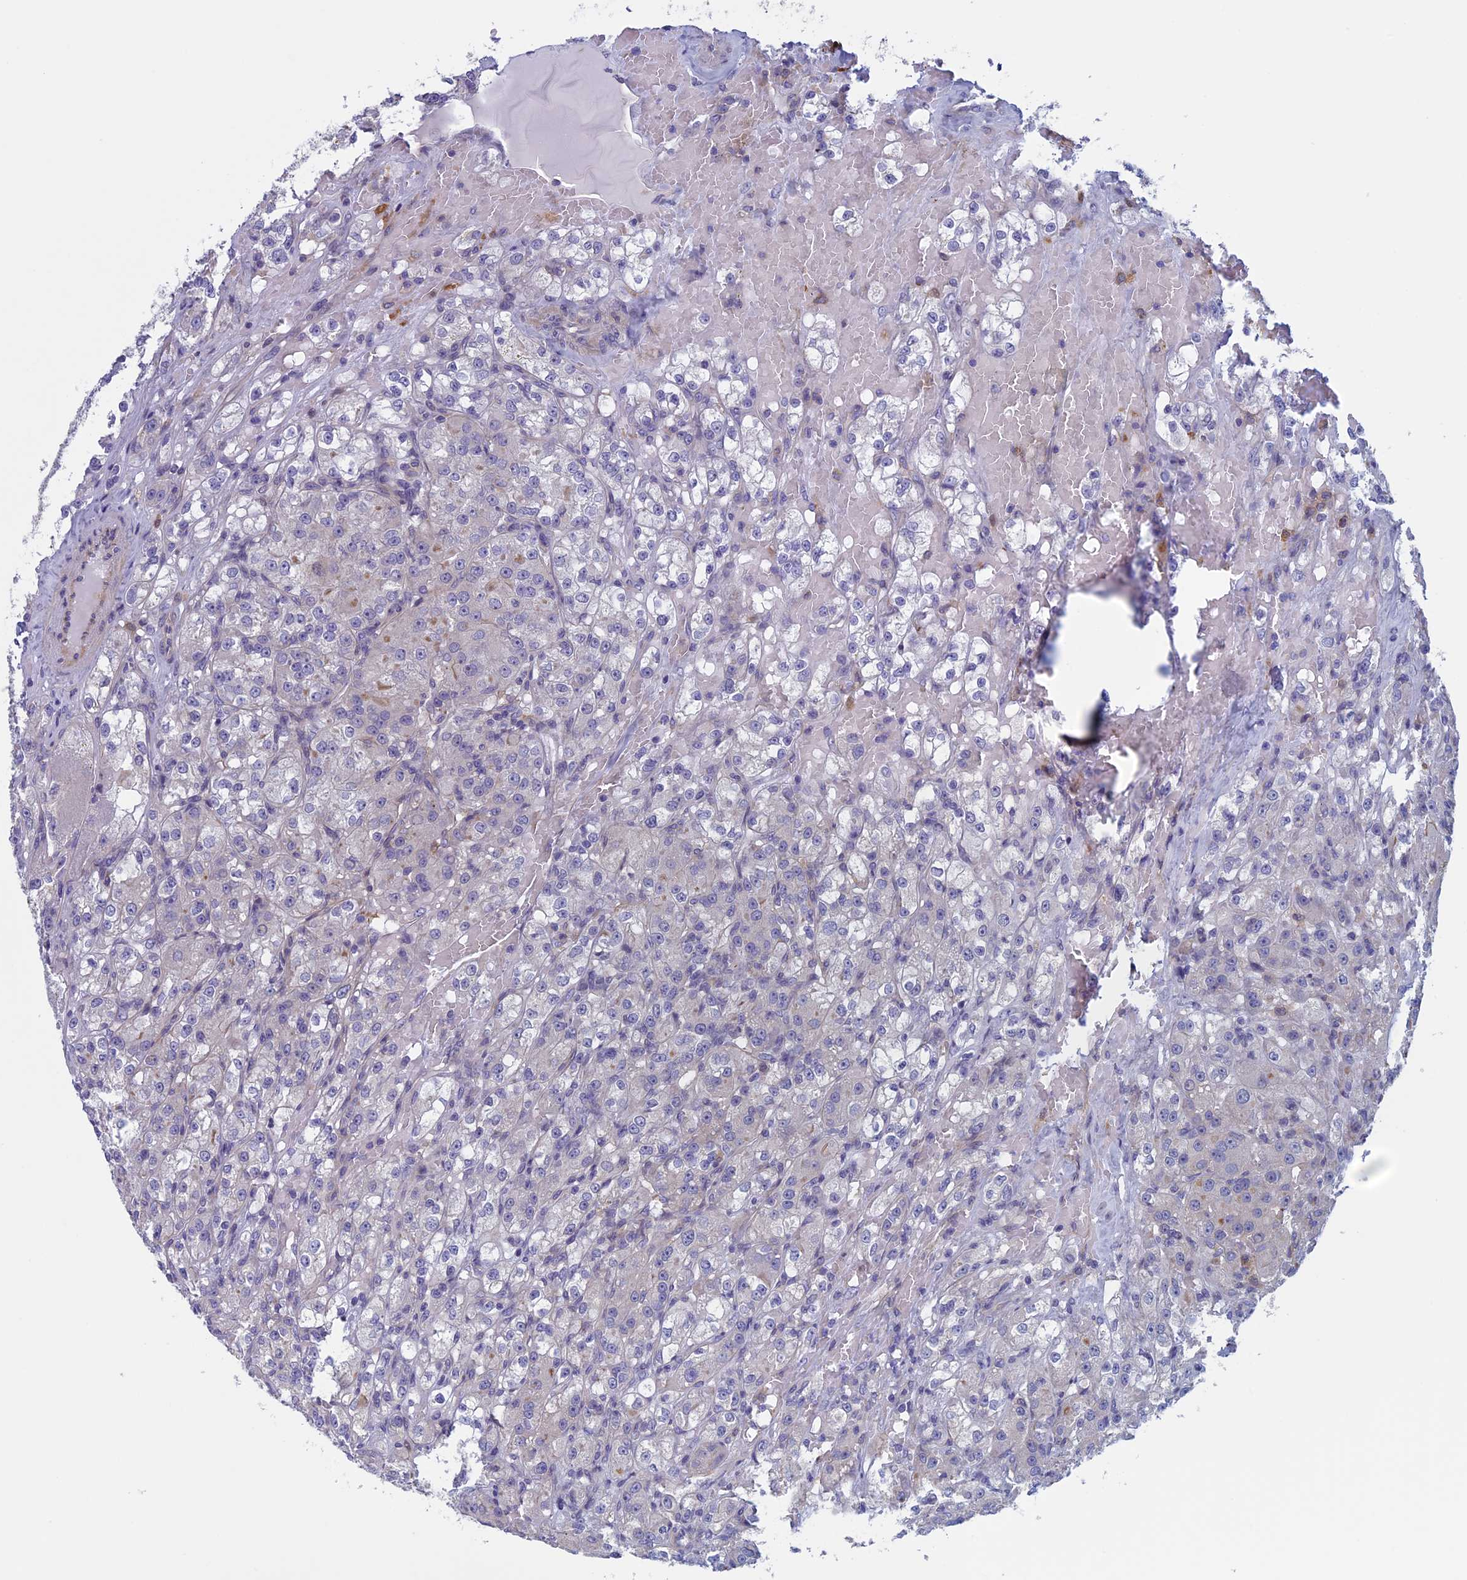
{"staining": {"intensity": "negative", "quantity": "none", "location": "none"}, "tissue": "renal cancer", "cell_type": "Tumor cells", "image_type": "cancer", "snomed": [{"axis": "morphology", "description": "Normal tissue, NOS"}, {"axis": "morphology", "description": "Adenocarcinoma, NOS"}, {"axis": "topography", "description": "Kidney"}], "caption": "Image shows no significant protein staining in tumor cells of renal adenocarcinoma.", "gene": "CNOT6L", "patient": {"sex": "male", "age": 61}}